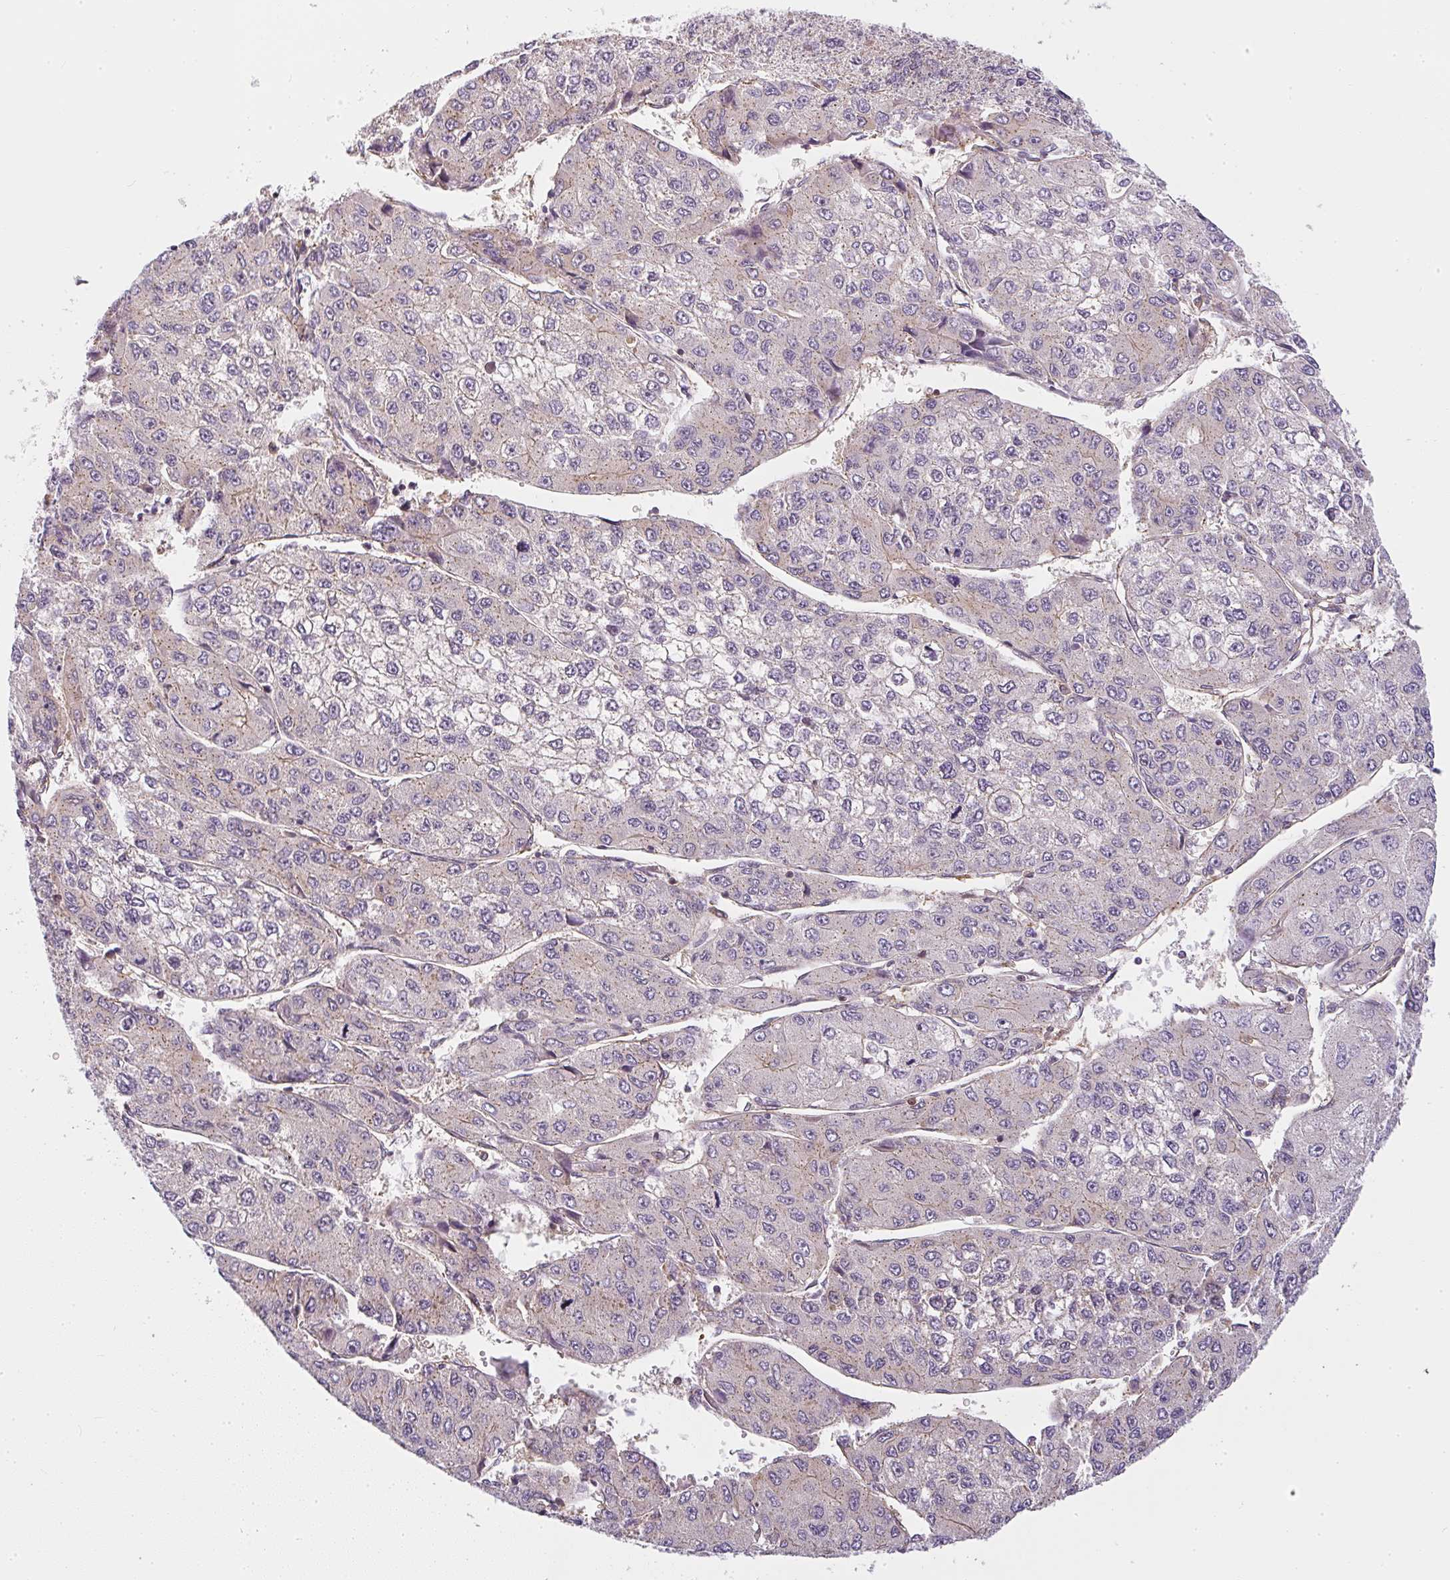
{"staining": {"intensity": "negative", "quantity": "none", "location": "none"}, "tissue": "liver cancer", "cell_type": "Tumor cells", "image_type": "cancer", "snomed": [{"axis": "morphology", "description": "Carcinoma, Hepatocellular, NOS"}, {"axis": "topography", "description": "Liver"}], "caption": "The image reveals no significant positivity in tumor cells of hepatocellular carcinoma (liver).", "gene": "SULF1", "patient": {"sex": "female", "age": 66}}